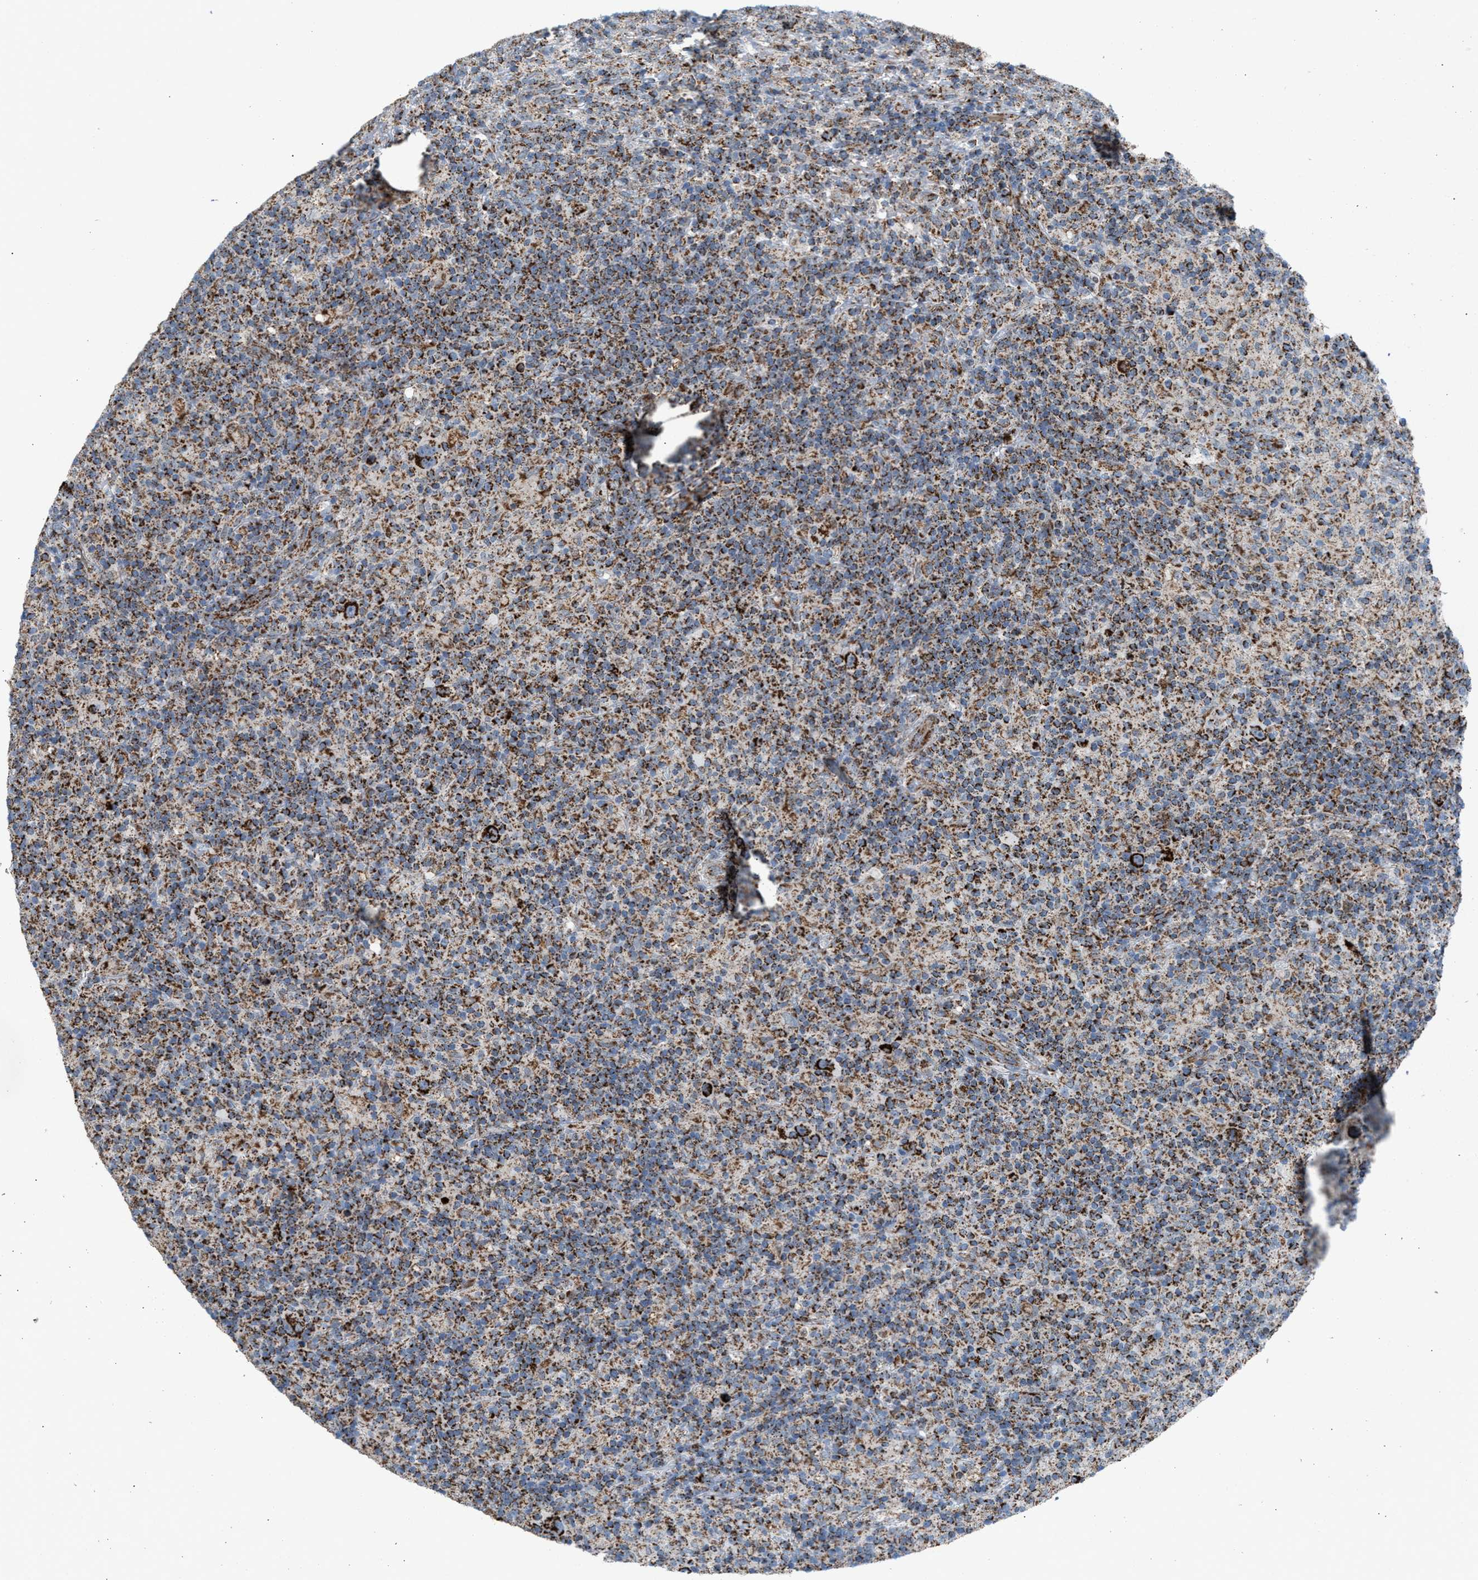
{"staining": {"intensity": "strong", "quantity": ">75%", "location": "cytoplasmic/membranous"}, "tissue": "lymphoma", "cell_type": "Tumor cells", "image_type": "cancer", "snomed": [{"axis": "morphology", "description": "Hodgkin's disease, NOS"}, {"axis": "topography", "description": "Lymph node"}], "caption": "Lymphoma stained for a protein displays strong cytoplasmic/membranous positivity in tumor cells.", "gene": "PMPCA", "patient": {"sex": "male", "age": 70}}